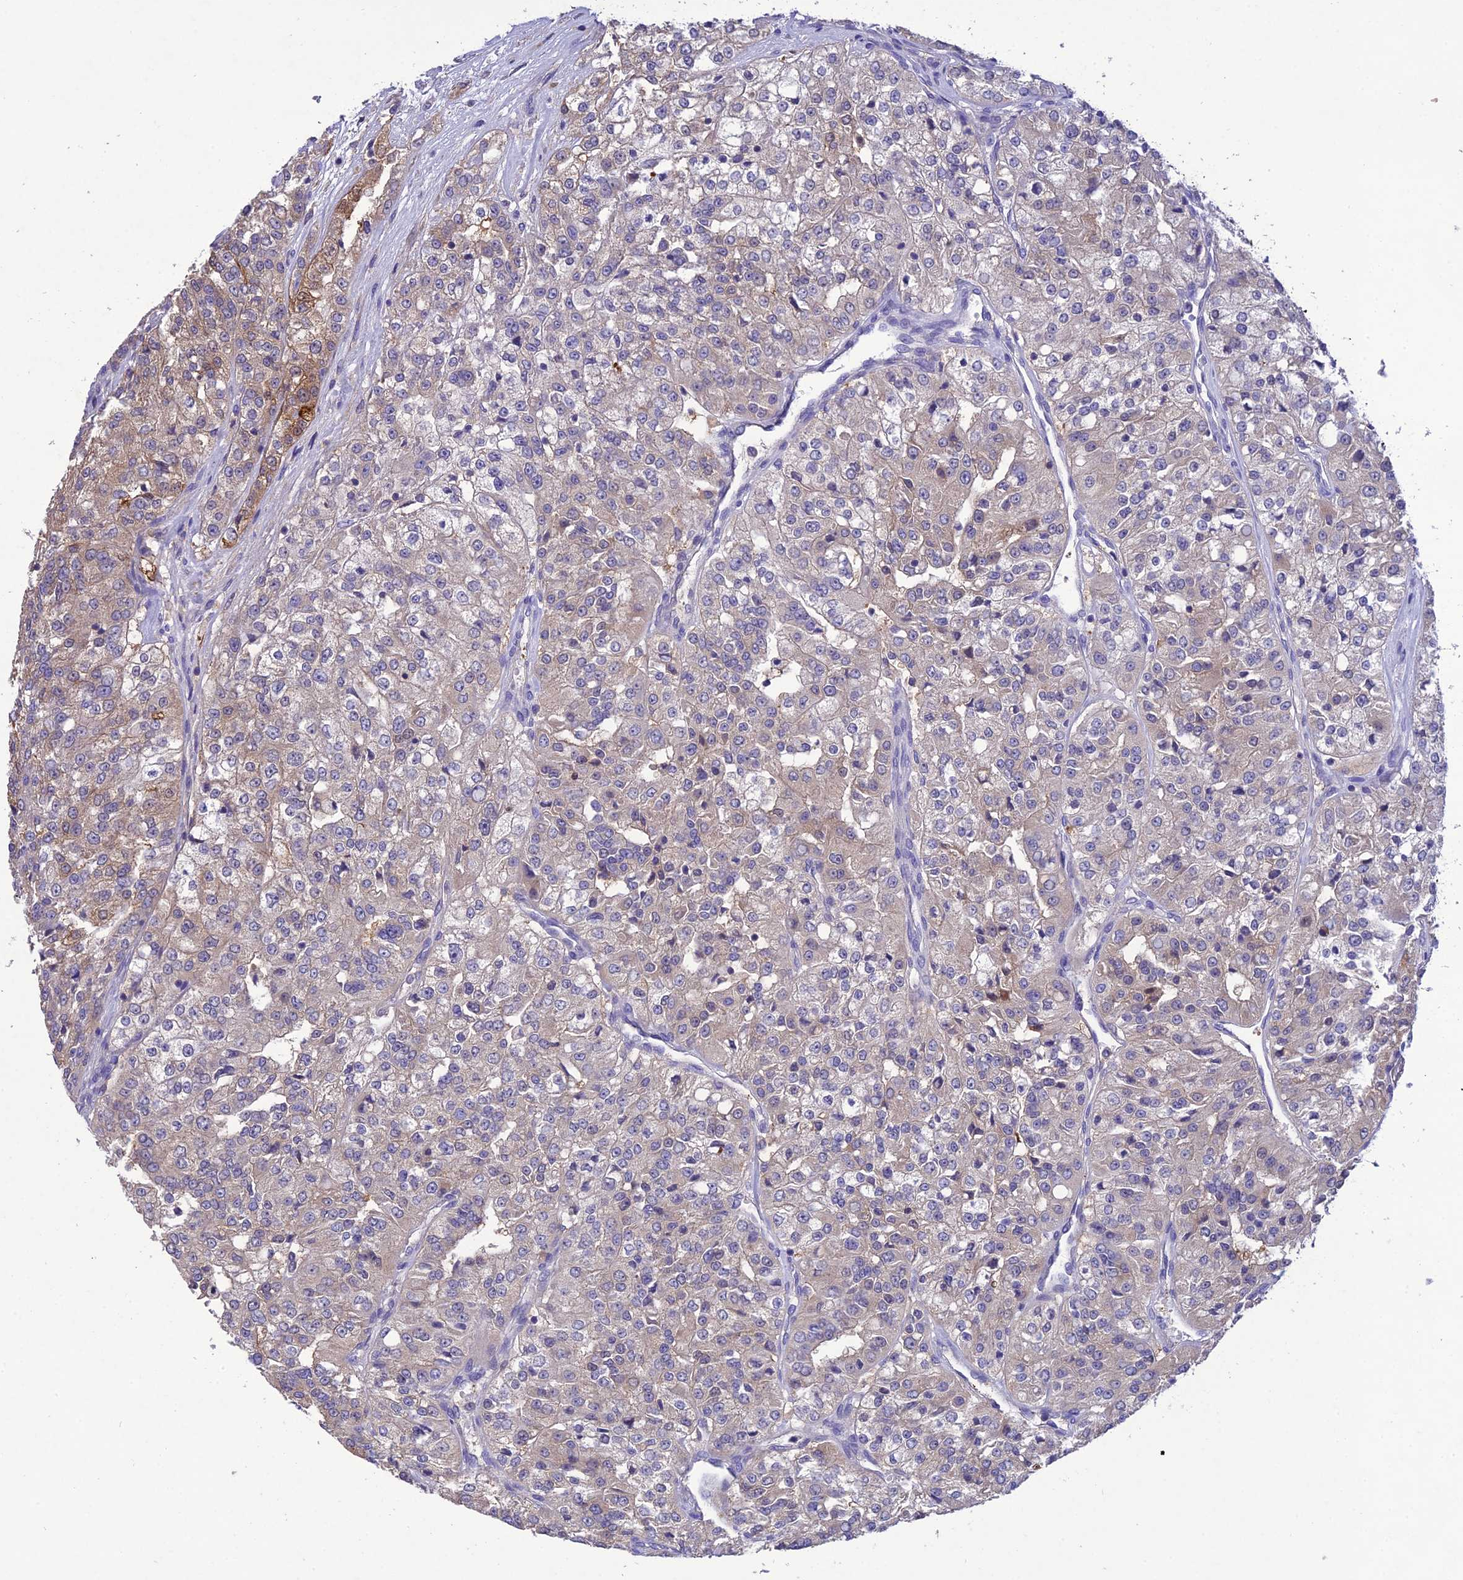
{"staining": {"intensity": "moderate", "quantity": "<25%", "location": "cytoplasmic/membranous"}, "tissue": "renal cancer", "cell_type": "Tumor cells", "image_type": "cancer", "snomed": [{"axis": "morphology", "description": "Adenocarcinoma, NOS"}, {"axis": "topography", "description": "Kidney"}], "caption": "IHC histopathology image of renal cancer (adenocarcinoma) stained for a protein (brown), which displays low levels of moderate cytoplasmic/membranous expression in approximately <25% of tumor cells.", "gene": "SNX24", "patient": {"sex": "female", "age": 63}}